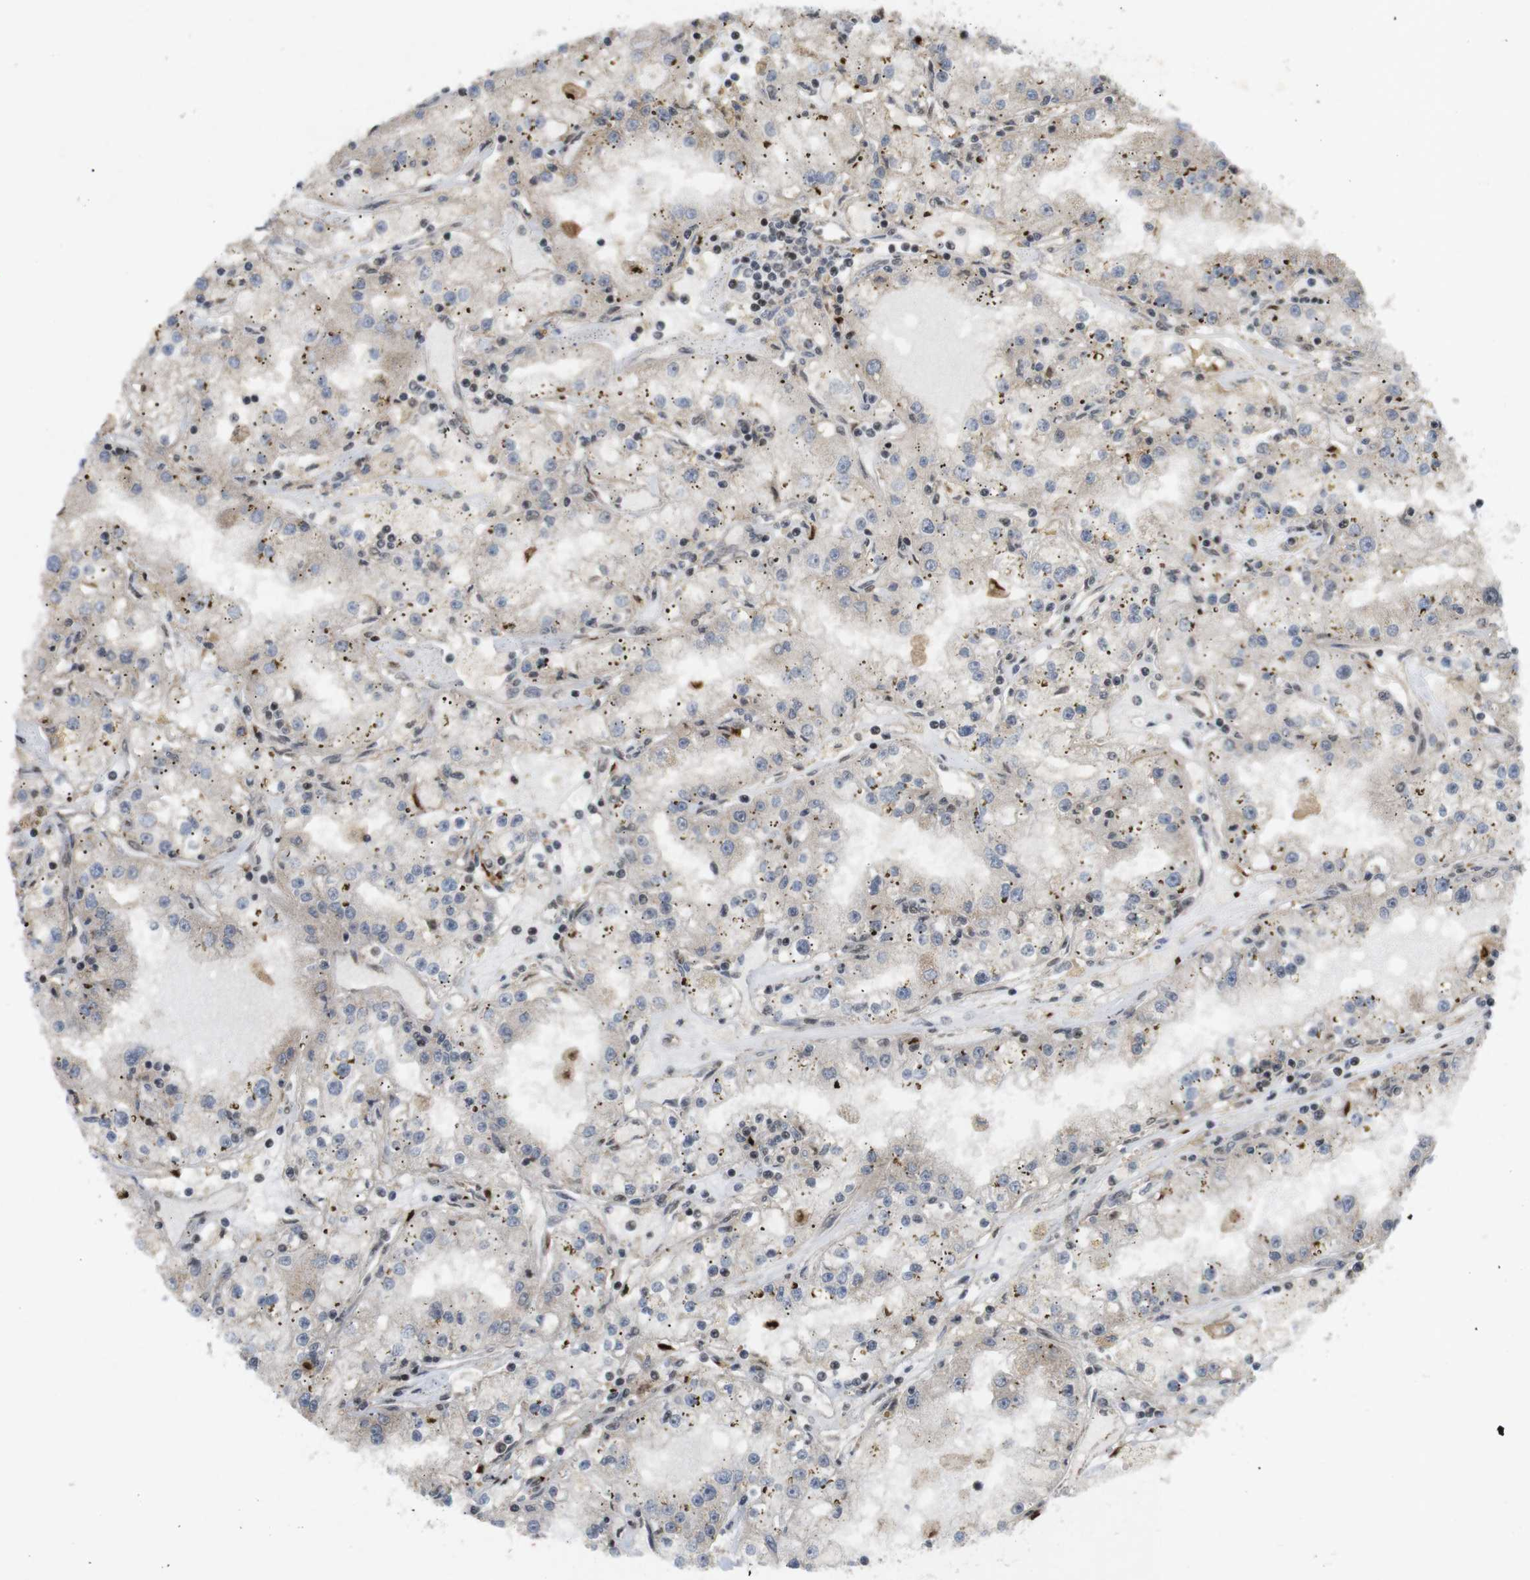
{"staining": {"intensity": "weak", "quantity": "<25%", "location": "cytoplasmic/membranous"}, "tissue": "renal cancer", "cell_type": "Tumor cells", "image_type": "cancer", "snomed": [{"axis": "morphology", "description": "Adenocarcinoma, NOS"}, {"axis": "topography", "description": "Kidney"}], "caption": "Micrograph shows no protein expression in tumor cells of renal adenocarcinoma tissue.", "gene": "SP2", "patient": {"sex": "male", "age": 56}}